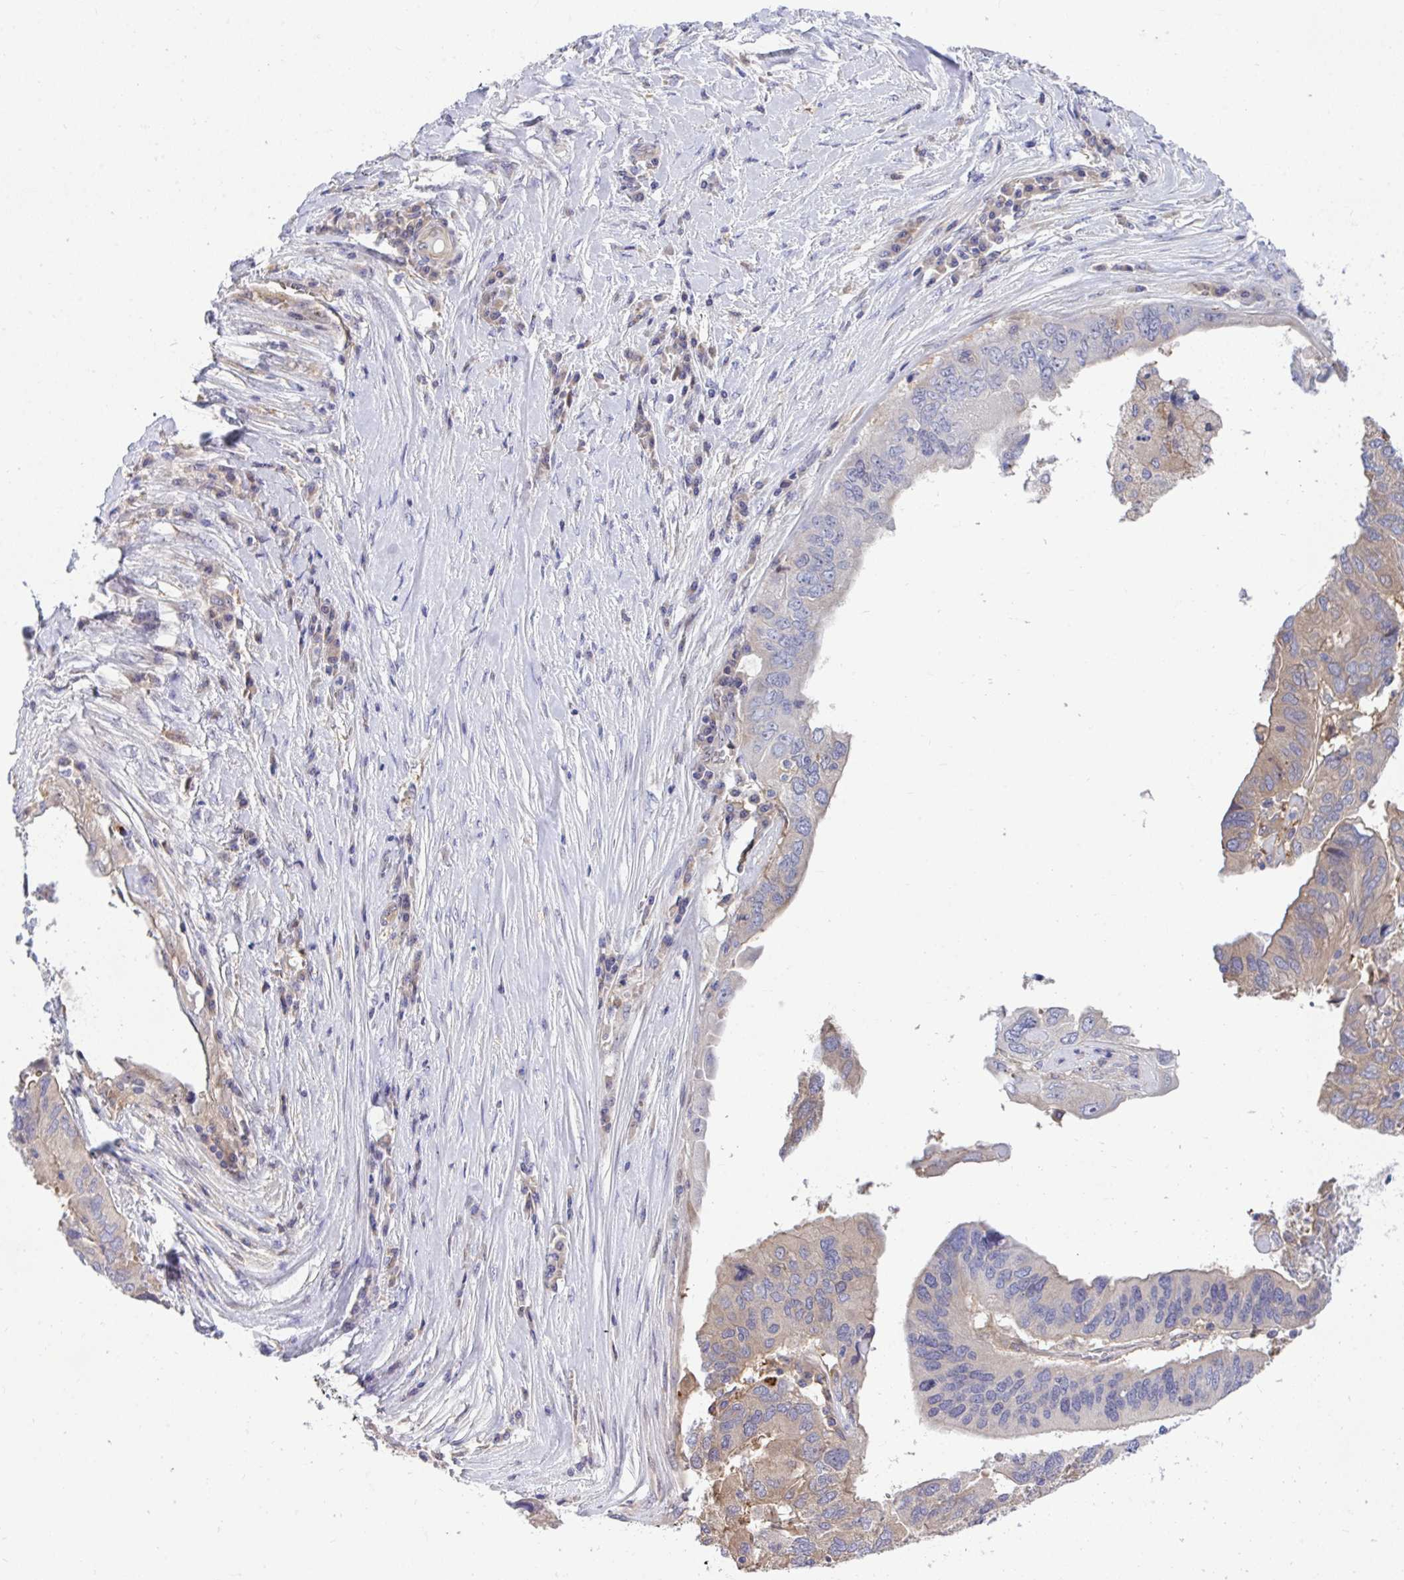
{"staining": {"intensity": "weak", "quantity": "<25%", "location": "cytoplasmic/membranous"}, "tissue": "ovarian cancer", "cell_type": "Tumor cells", "image_type": "cancer", "snomed": [{"axis": "morphology", "description": "Cystadenocarcinoma, serous, NOS"}, {"axis": "topography", "description": "Ovary"}], "caption": "High magnification brightfield microscopy of serous cystadenocarcinoma (ovarian) stained with DAB (brown) and counterstained with hematoxylin (blue): tumor cells show no significant staining.", "gene": "CENPQ", "patient": {"sex": "female", "age": 79}}